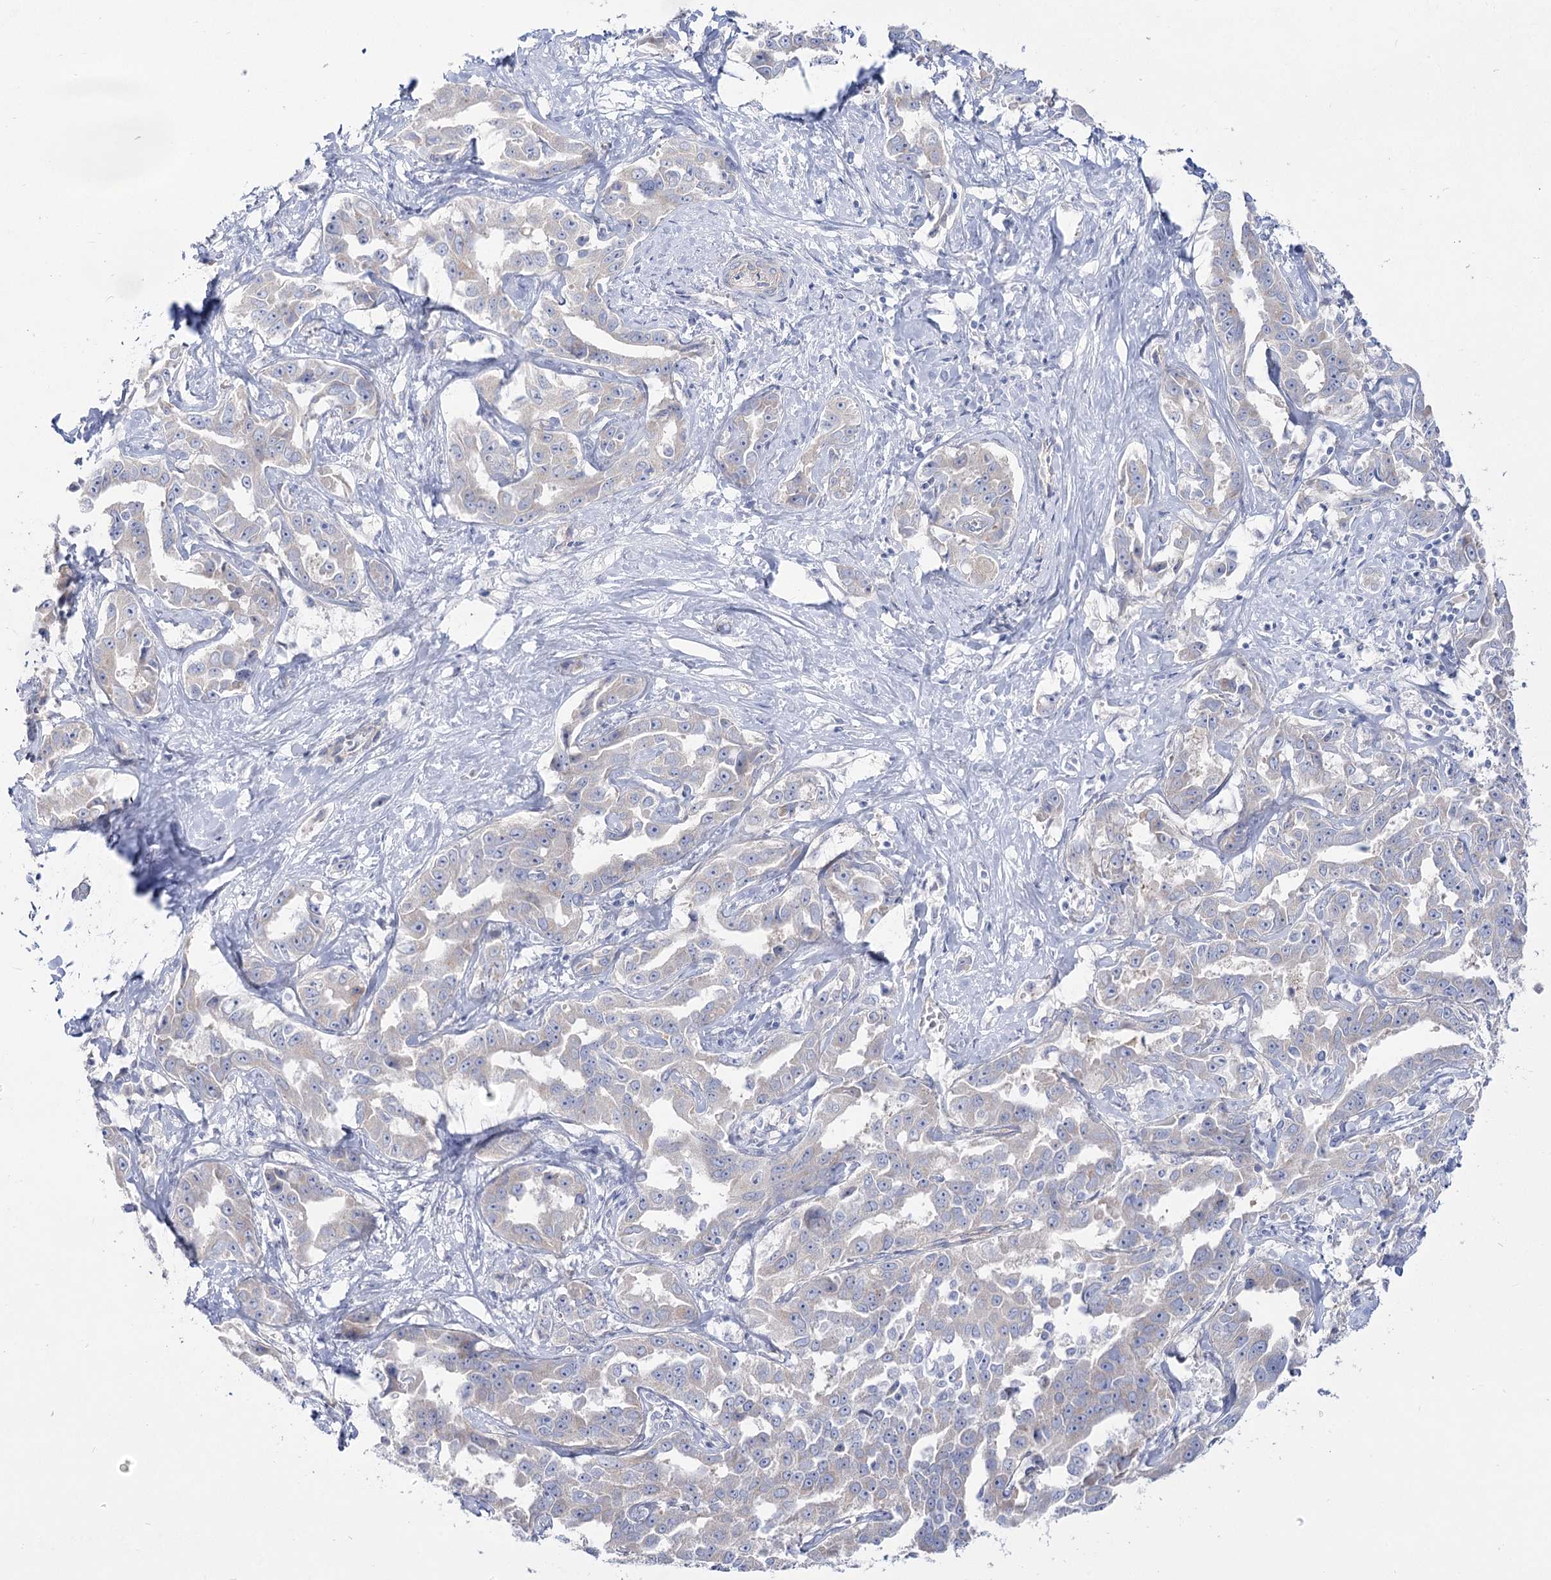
{"staining": {"intensity": "negative", "quantity": "none", "location": "none"}, "tissue": "liver cancer", "cell_type": "Tumor cells", "image_type": "cancer", "snomed": [{"axis": "morphology", "description": "Cholangiocarcinoma"}, {"axis": "topography", "description": "Liver"}], "caption": "A high-resolution histopathology image shows IHC staining of liver cancer, which reveals no significant staining in tumor cells.", "gene": "SUOX", "patient": {"sex": "male", "age": 59}}